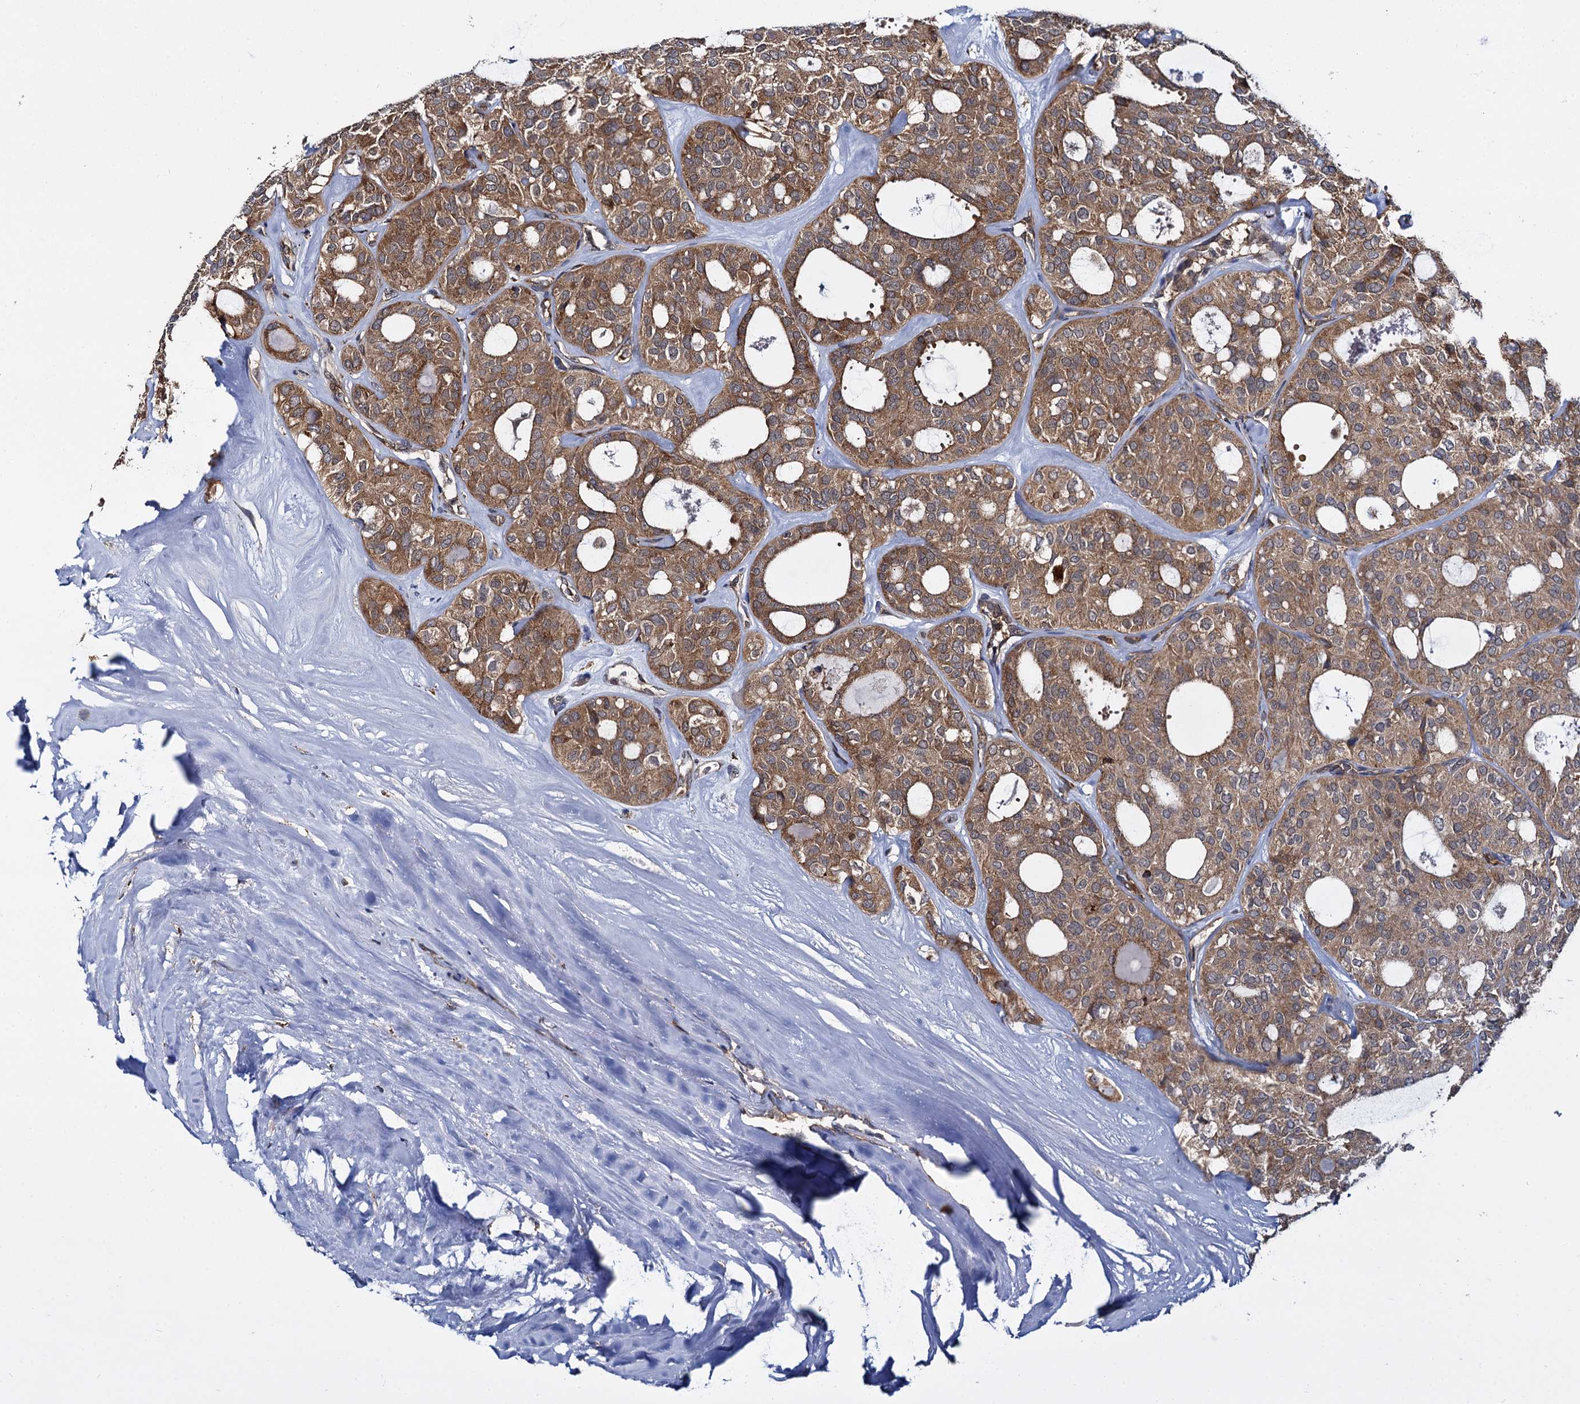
{"staining": {"intensity": "moderate", "quantity": ">75%", "location": "cytoplasmic/membranous"}, "tissue": "thyroid cancer", "cell_type": "Tumor cells", "image_type": "cancer", "snomed": [{"axis": "morphology", "description": "Follicular adenoma carcinoma, NOS"}, {"axis": "topography", "description": "Thyroid gland"}], "caption": "Protein expression analysis of thyroid cancer (follicular adenoma carcinoma) displays moderate cytoplasmic/membranous staining in approximately >75% of tumor cells.", "gene": "UFM1", "patient": {"sex": "male", "age": 75}}